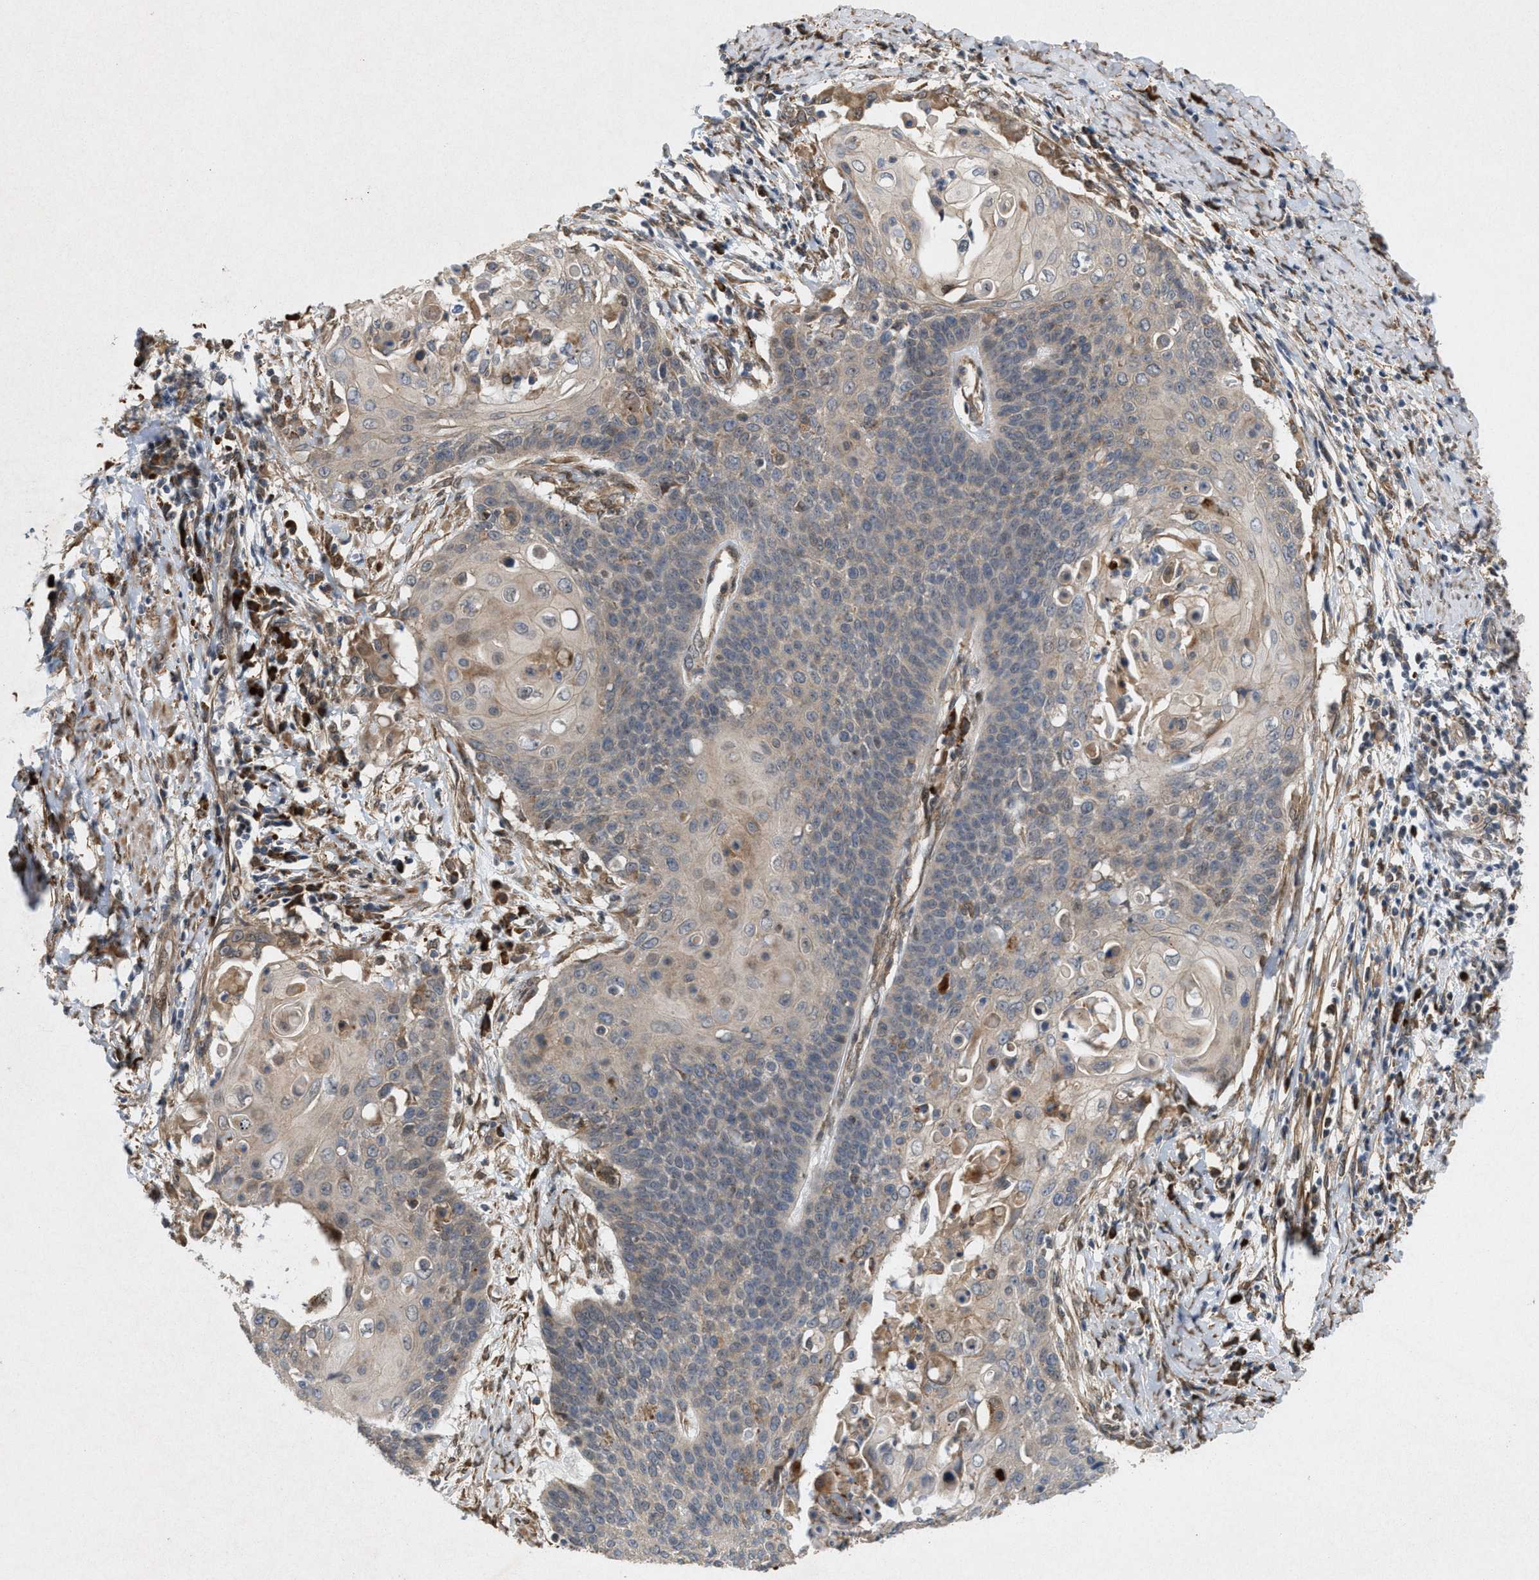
{"staining": {"intensity": "weak", "quantity": "25%-75%", "location": "cytoplasmic/membranous"}, "tissue": "cervical cancer", "cell_type": "Tumor cells", "image_type": "cancer", "snomed": [{"axis": "morphology", "description": "Squamous cell carcinoma, NOS"}, {"axis": "topography", "description": "Cervix"}], "caption": "Human cervical cancer (squamous cell carcinoma) stained with a brown dye shows weak cytoplasmic/membranous positive positivity in about 25%-75% of tumor cells.", "gene": "MFSD6", "patient": {"sex": "female", "age": 39}}